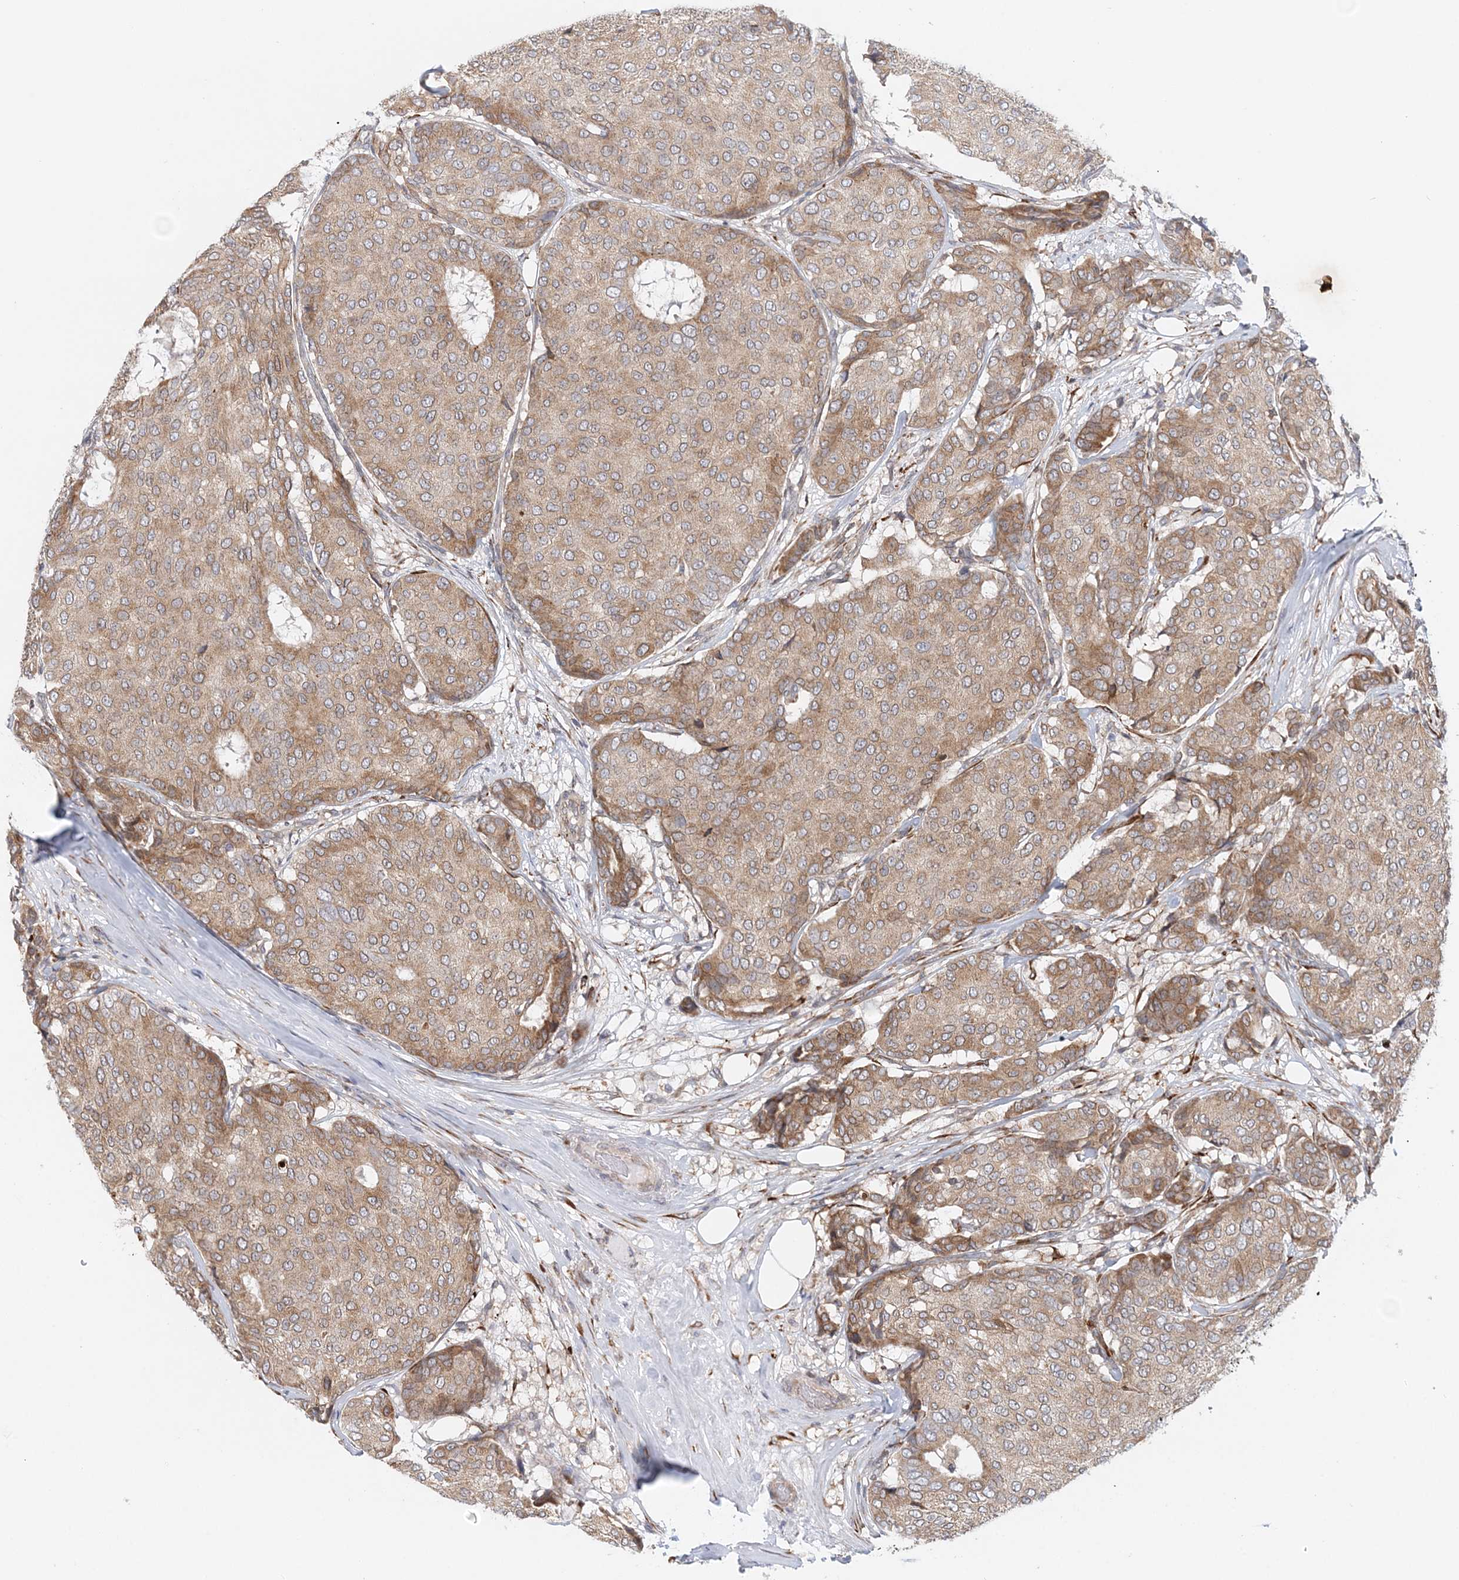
{"staining": {"intensity": "moderate", "quantity": ">75%", "location": "cytoplasmic/membranous"}, "tissue": "breast cancer", "cell_type": "Tumor cells", "image_type": "cancer", "snomed": [{"axis": "morphology", "description": "Duct carcinoma"}, {"axis": "topography", "description": "Breast"}], "caption": "About >75% of tumor cells in human breast cancer (intraductal carcinoma) demonstrate moderate cytoplasmic/membranous protein positivity as visualized by brown immunohistochemical staining.", "gene": "PCYOX1L", "patient": {"sex": "female", "age": 75}}